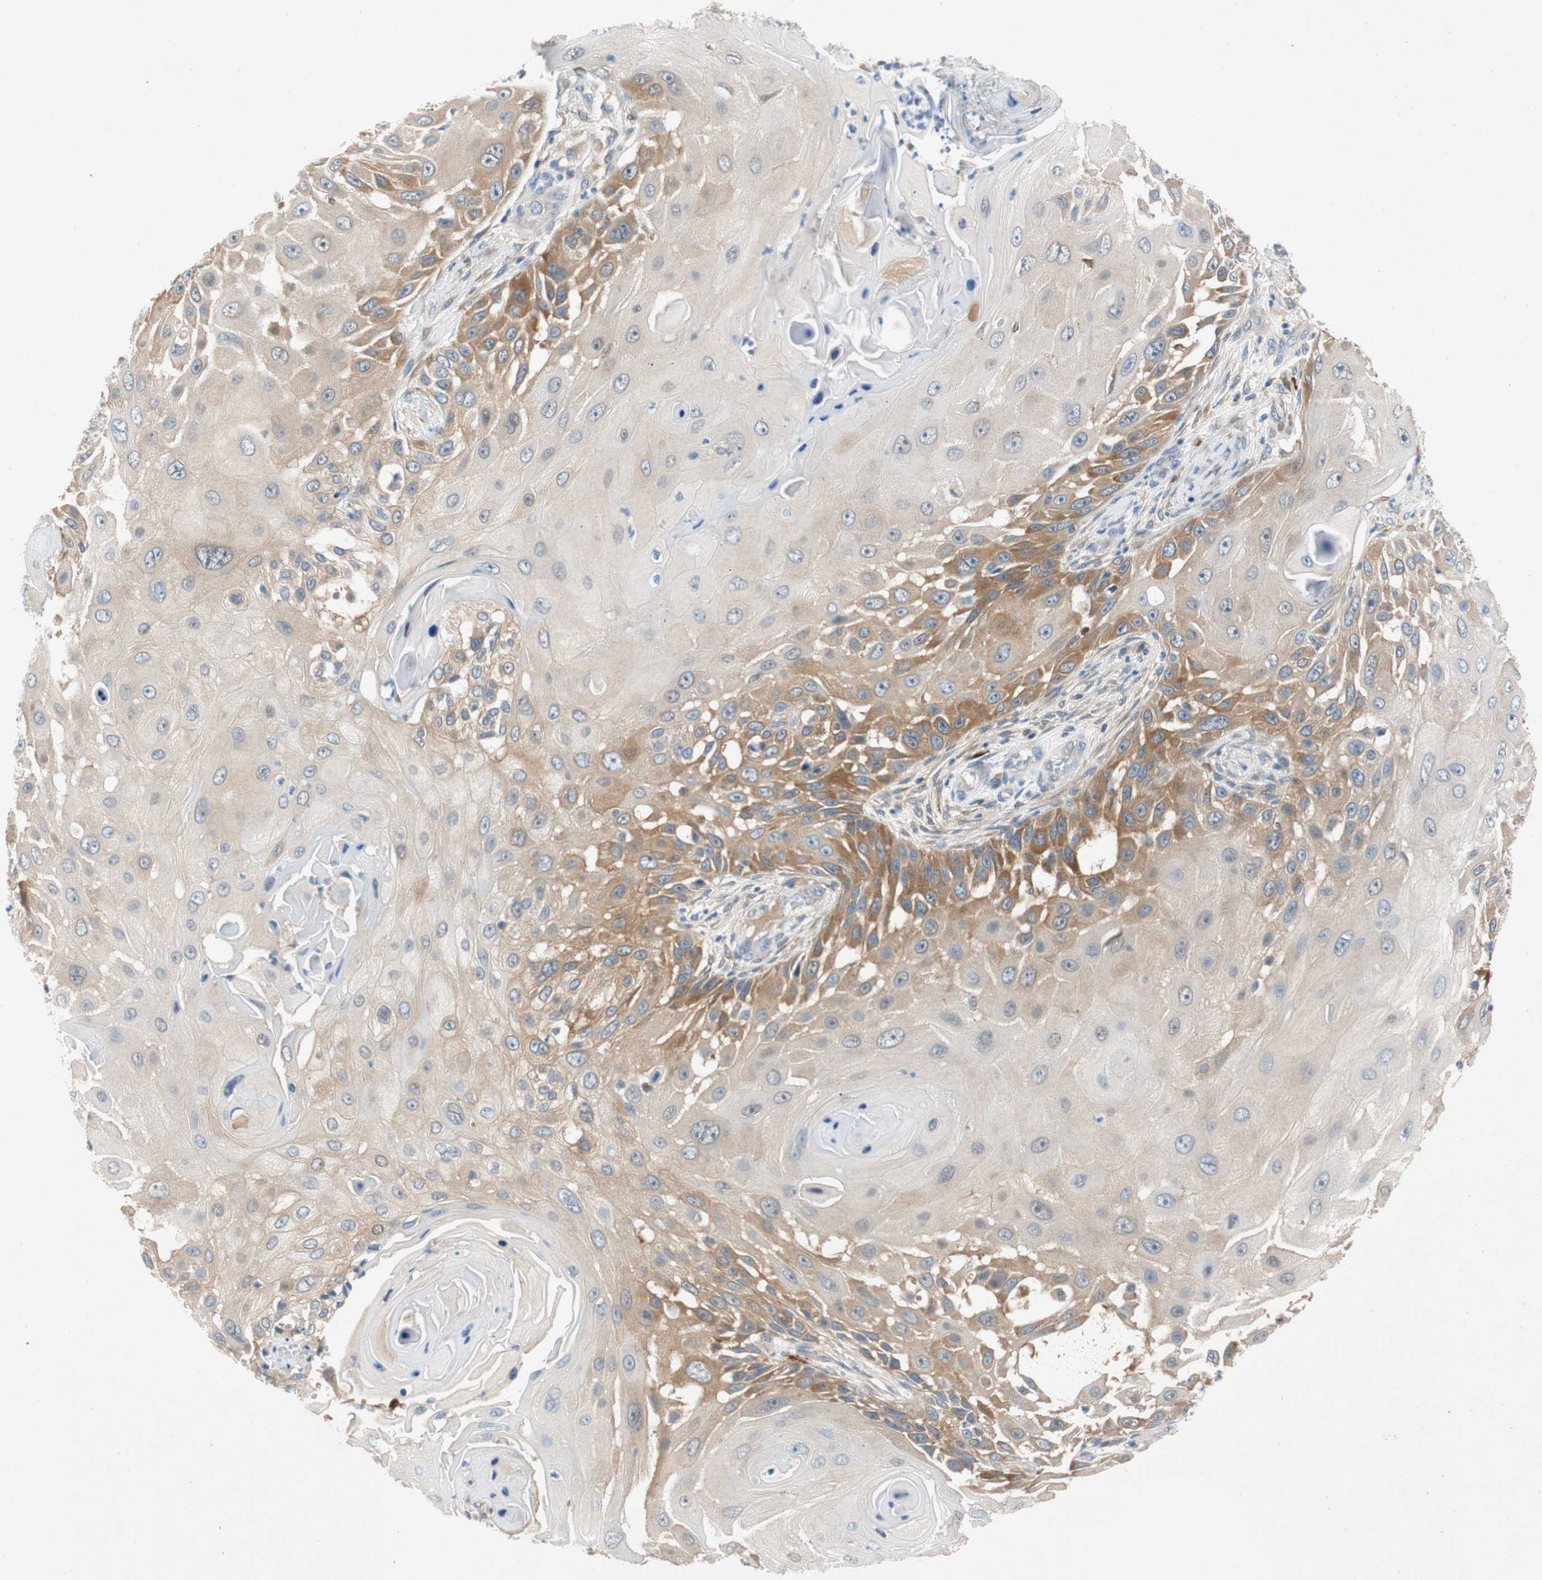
{"staining": {"intensity": "moderate", "quantity": "<25%", "location": "cytoplasmic/membranous"}, "tissue": "skin cancer", "cell_type": "Tumor cells", "image_type": "cancer", "snomed": [{"axis": "morphology", "description": "Squamous cell carcinoma, NOS"}, {"axis": "topography", "description": "Skin"}], "caption": "Squamous cell carcinoma (skin) stained for a protein demonstrates moderate cytoplasmic/membranous positivity in tumor cells.", "gene": "RELB", "patient": {"sex": "female", "age": 44}}